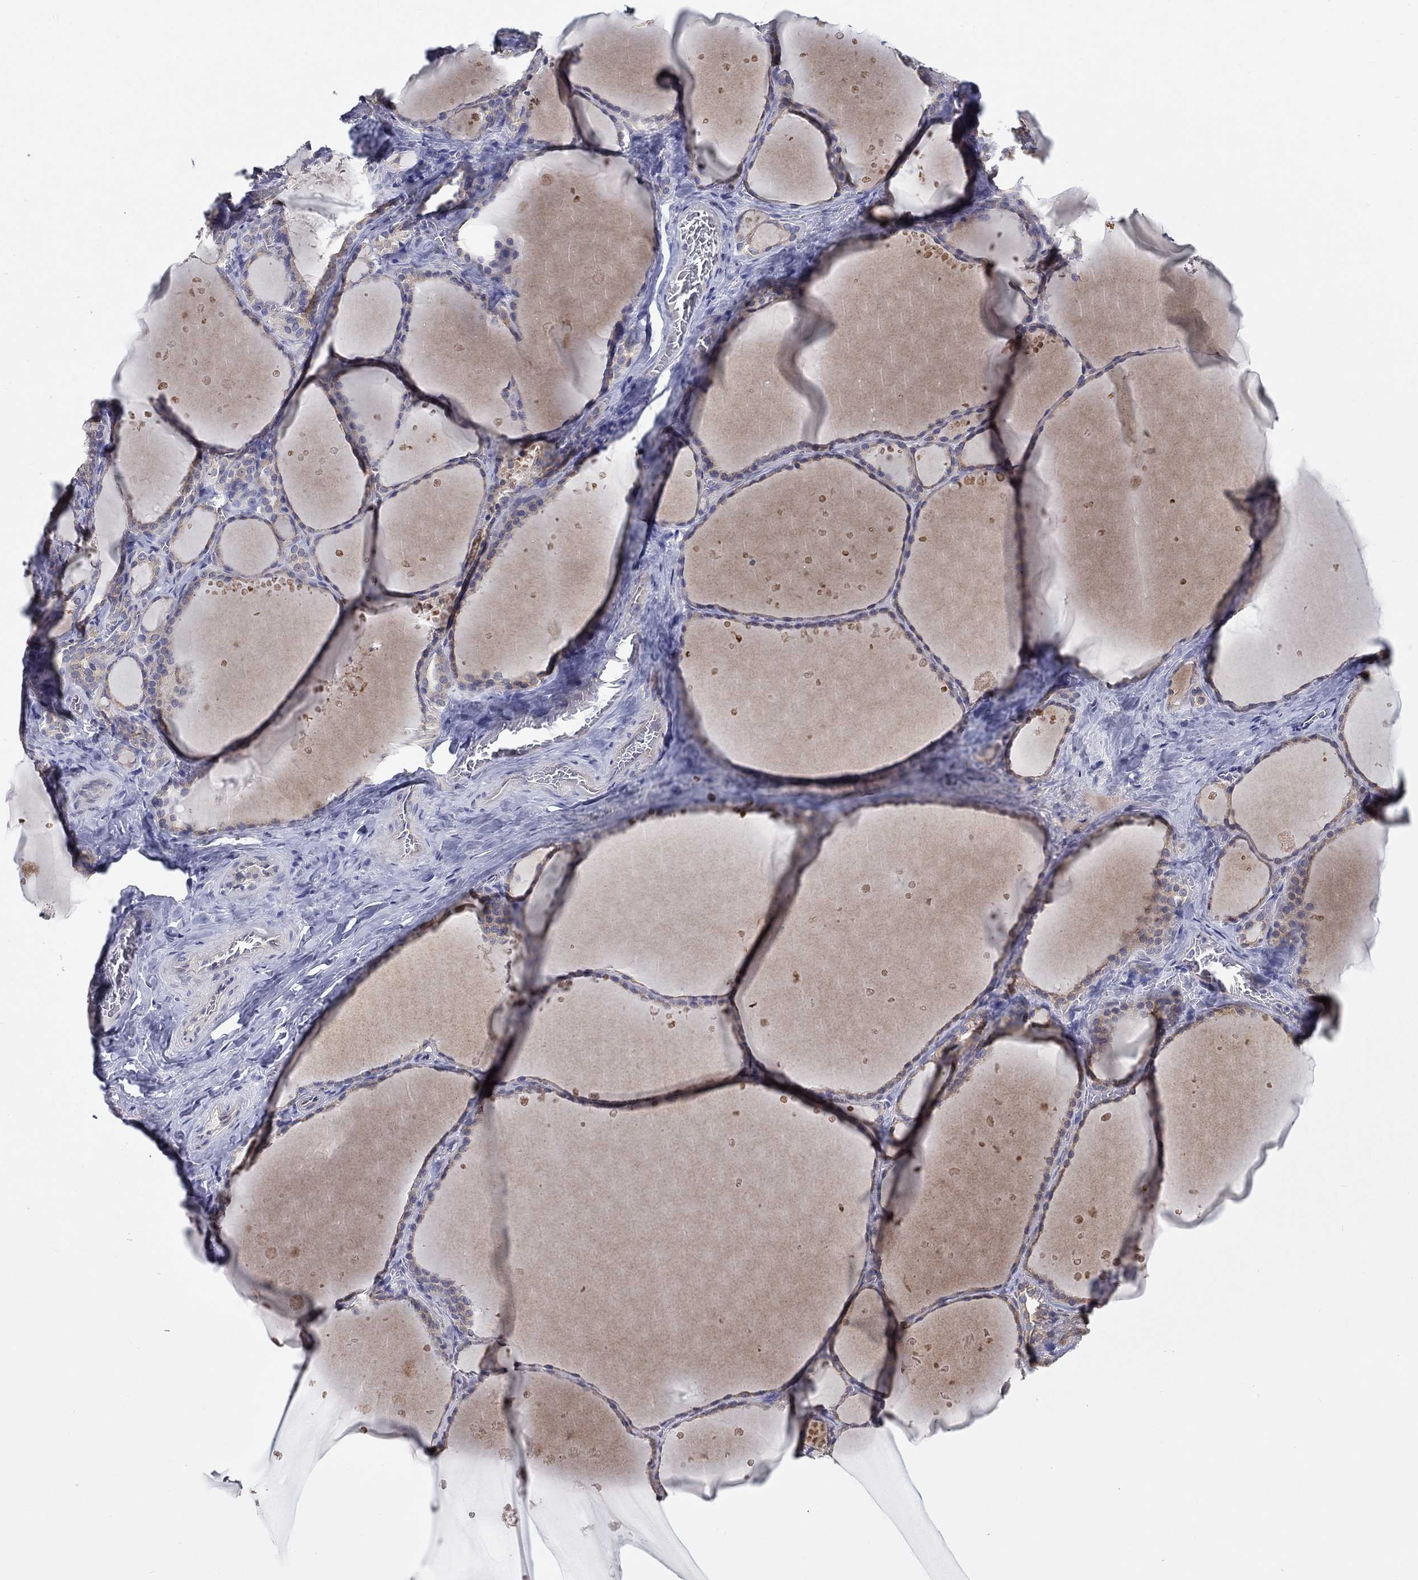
{"staining": {"intensity": "negative", "quantity": "none", "location": "none"}, "tissue": "thyroid gland", "cell_type": "Glandular cells", "image_type": "normal", "snomed": [{"axis": "morphology", "description": "Normal tissue, NOS"}, {"axis": "topography", "description": "Thyroid gland"}], "caption": "The immunohistochemistry (IHC) photomicrograph has no significant staining in glandular cells of thyroid gland. The staining is performed using DAB brown chromogen with nuclei counter-stained in using hematoxylin.", "gene": "ERMP1", "patient": {"sex": "male", "age": 63}}